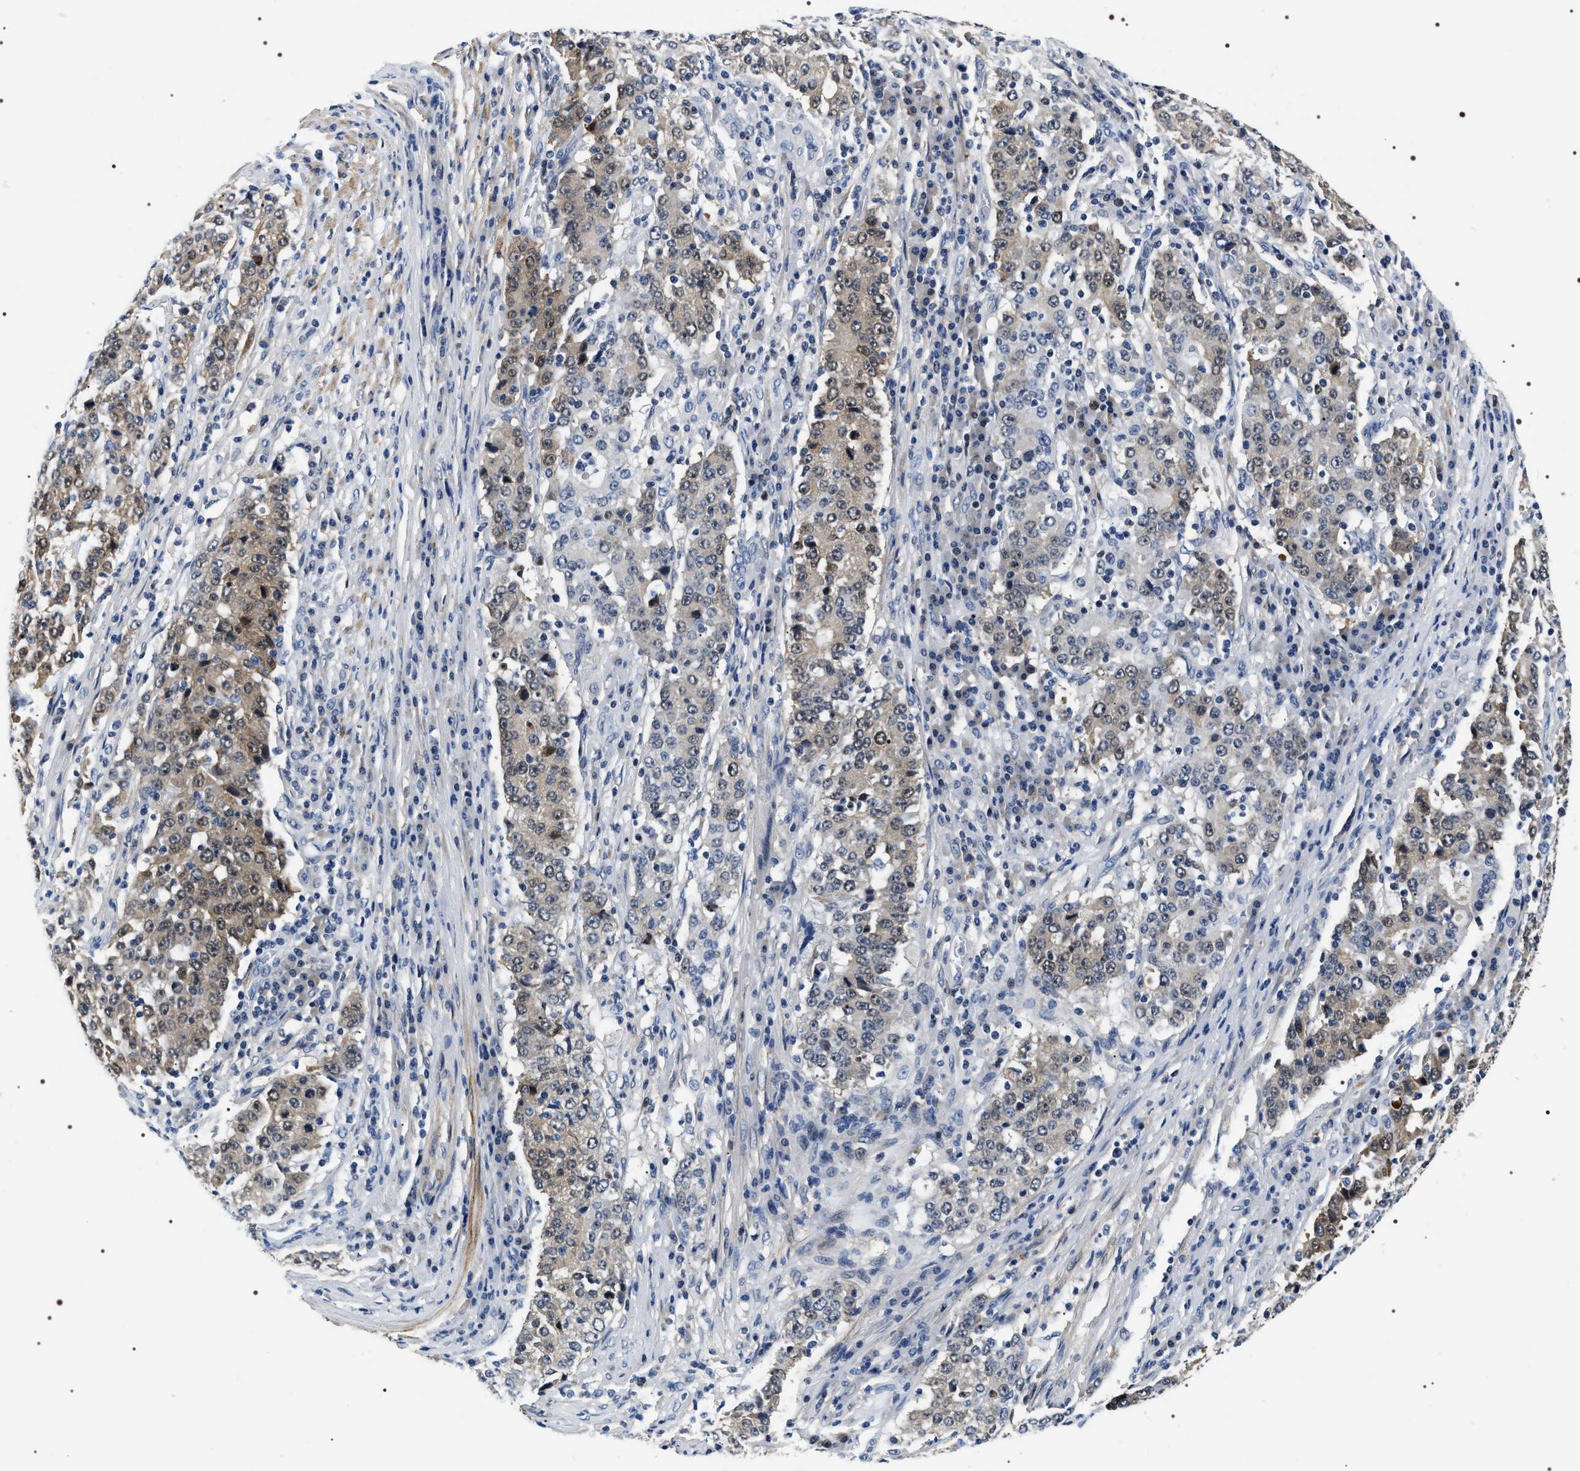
{"staining": {"intensity": "weak", "quantity": "<25%", "location": "cytoplasmic/membranous"}, "tissue": "stomach cancer", "cell_type": "Tumor cells", "image_type": "cancer", "snomed": [{"axis": "morphology", "description": "Adenocarcinoma, NOS"}, {"axis": "topography", "description": "Stomach"}], "caption": "High magnification brightfield microscopy of stomach adenocarcinoma stained with DAB (3,3'-diaminobenzidine) (brown) and counterstained with hematoxylin (blue): tumor cells show no significant expression.", "gene": "BAG2", "patient": {"sex": "male", "age": 59}}